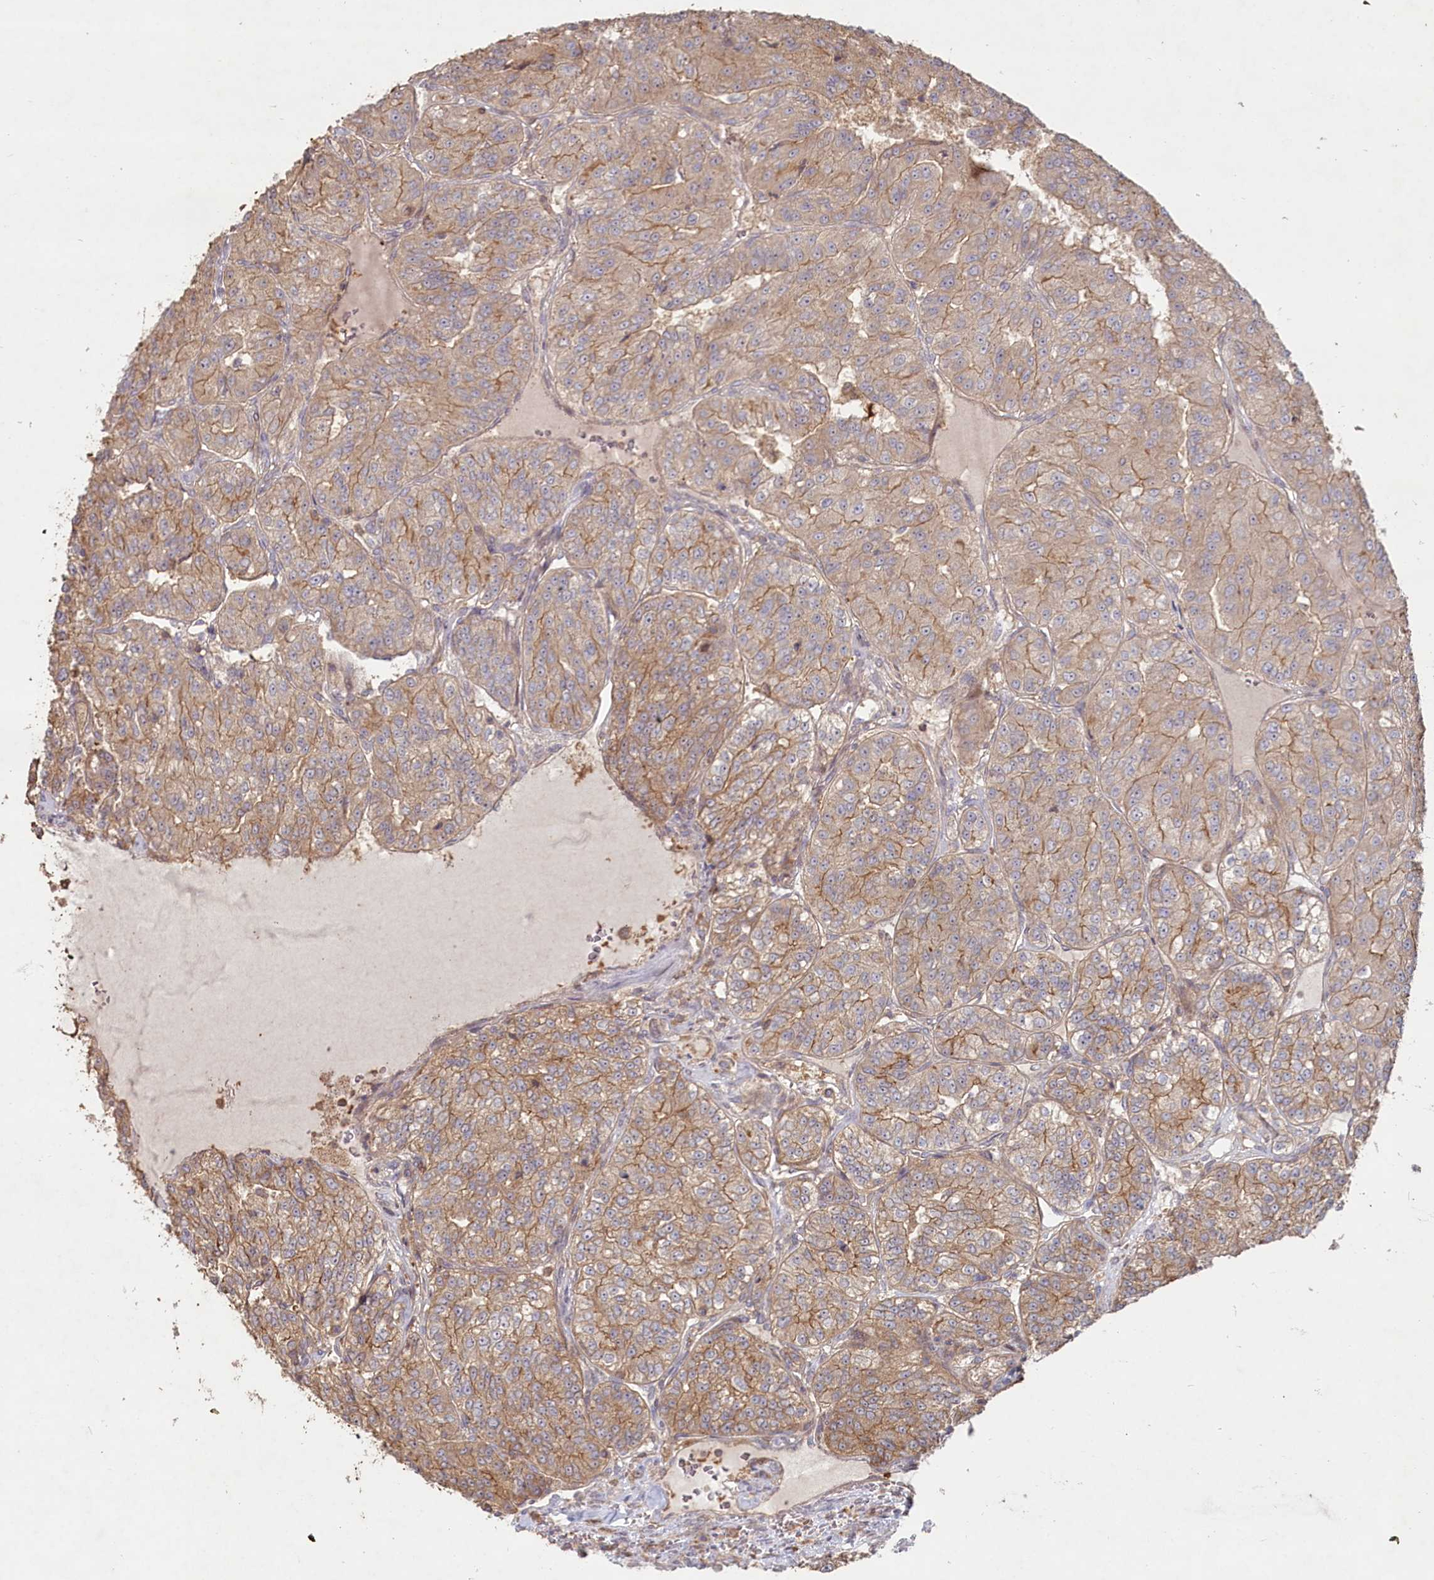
{"staining": {"intensity": "moderate", "quantity": "25%-75%", "location": "cytoplasmic/membranous"}, "tissue": "renal cancer", "cell_type": "Tumor cells", "image_type": "cancer", "snomed": [{"axis": "morphology", "description": "Adenocarcinoma, NOS"}, {"axis": "topography", "description": "Kidney"}], "caption": "Protein expression analysis of renal adenocarcinoma demonstrates moderate cytoplasmic/membranous positivity in about 25%-75% of tumor cells.", "gene": "HAL", "patient": {"sex": "female", "age": 63}}